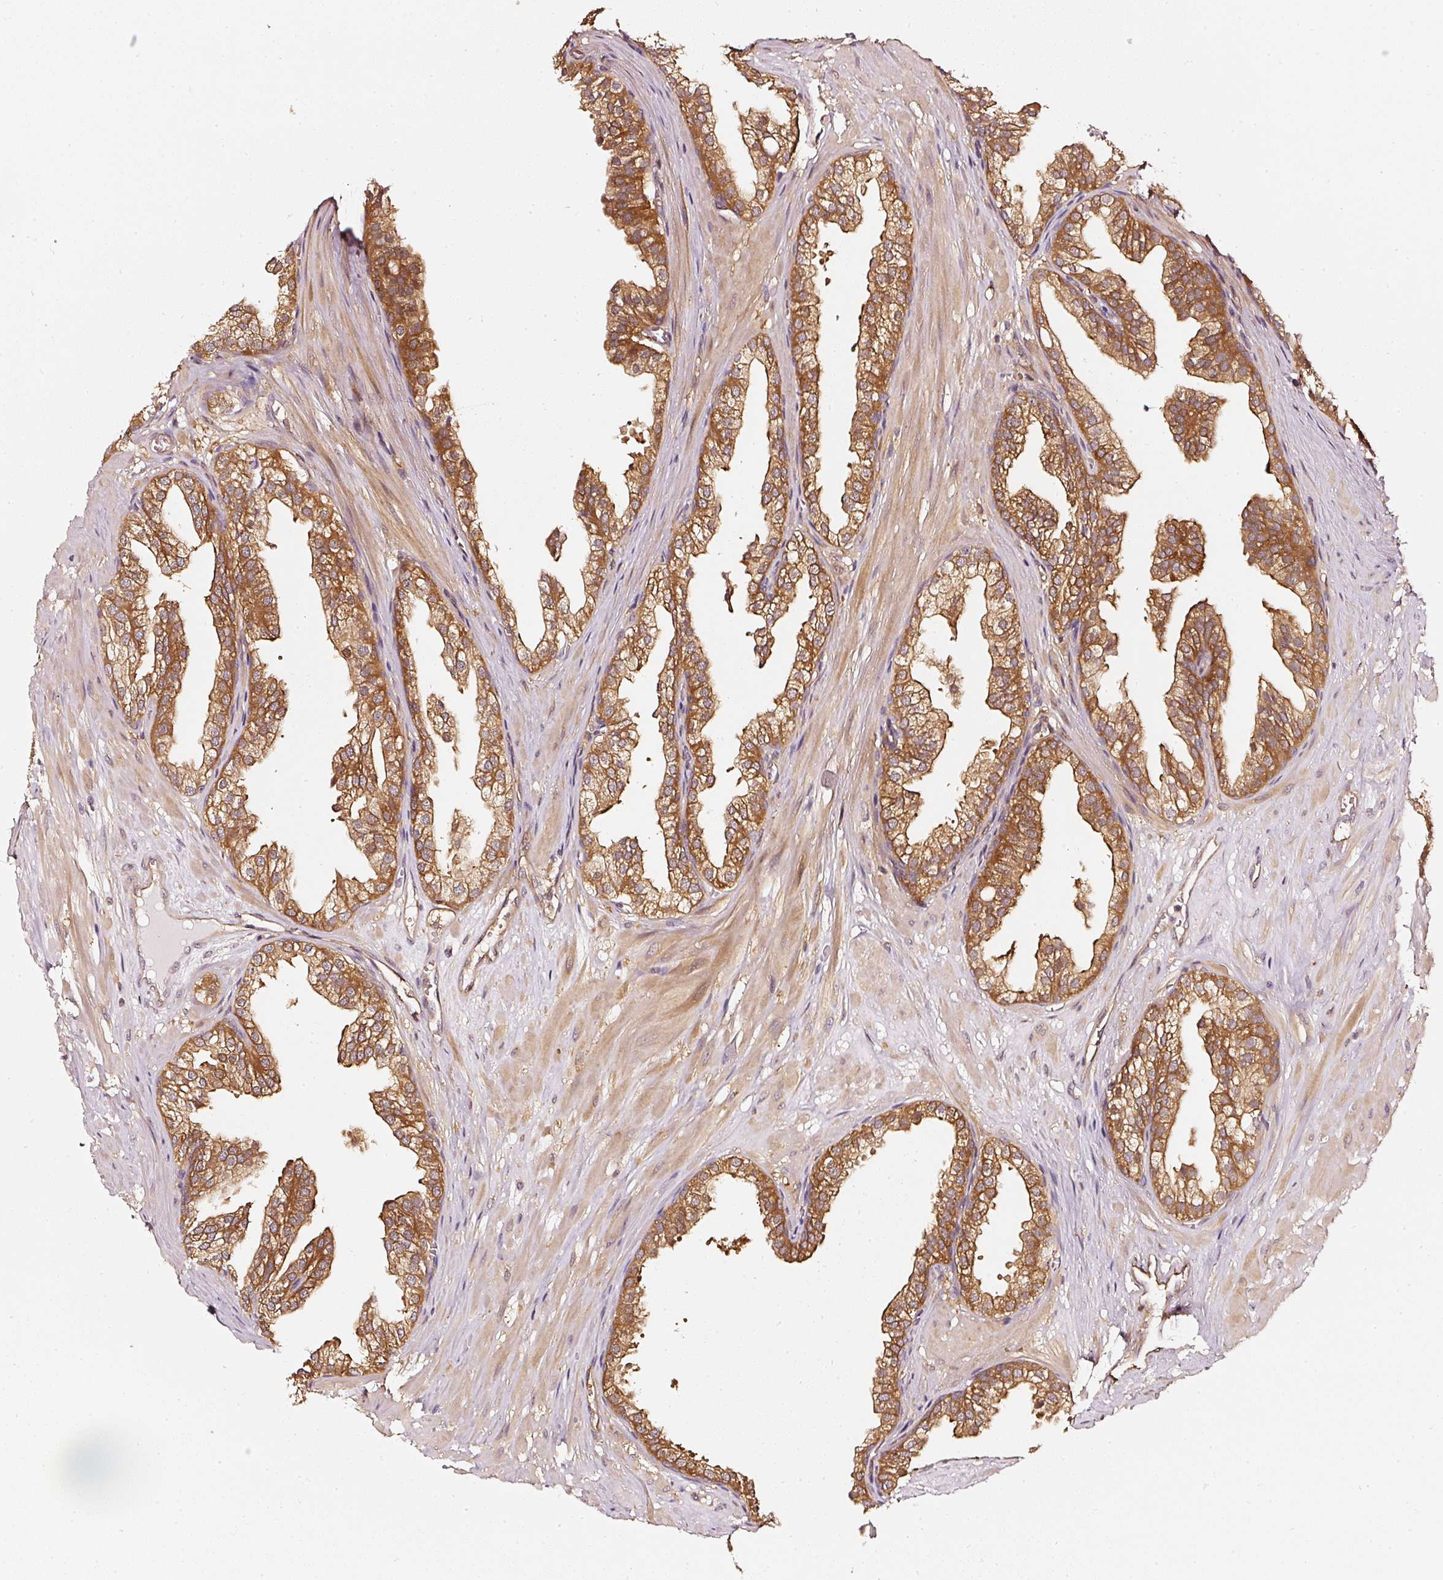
{"staining": {"intensity": "strong", "quantity": ">75%", "location": "cytoplasmic/membranous"}, "tissue": "prostate", "cell_type": "Glandular cells", "image_type": "normal", "snomed": [{"axis": "morphology", "description": "Normal tissue, NOS"}, {"axis": "topography", "description": "Prostate"}, {"axis": "topography", "description": "Peripheral nerve tissue"}], "caption": "Immunohistochemistry (IHC) micrograph of normal prostate: human prostate stained using immunohistochemistry (IHC) displays high levels of strong protein expression localized specifically in the cytoplasmic/membranous of glandular cells, appearing as a cytoplasmic/membranous brown color.", "gene": "ASMTL", "patient": {"sex": "male", "age": 55}}